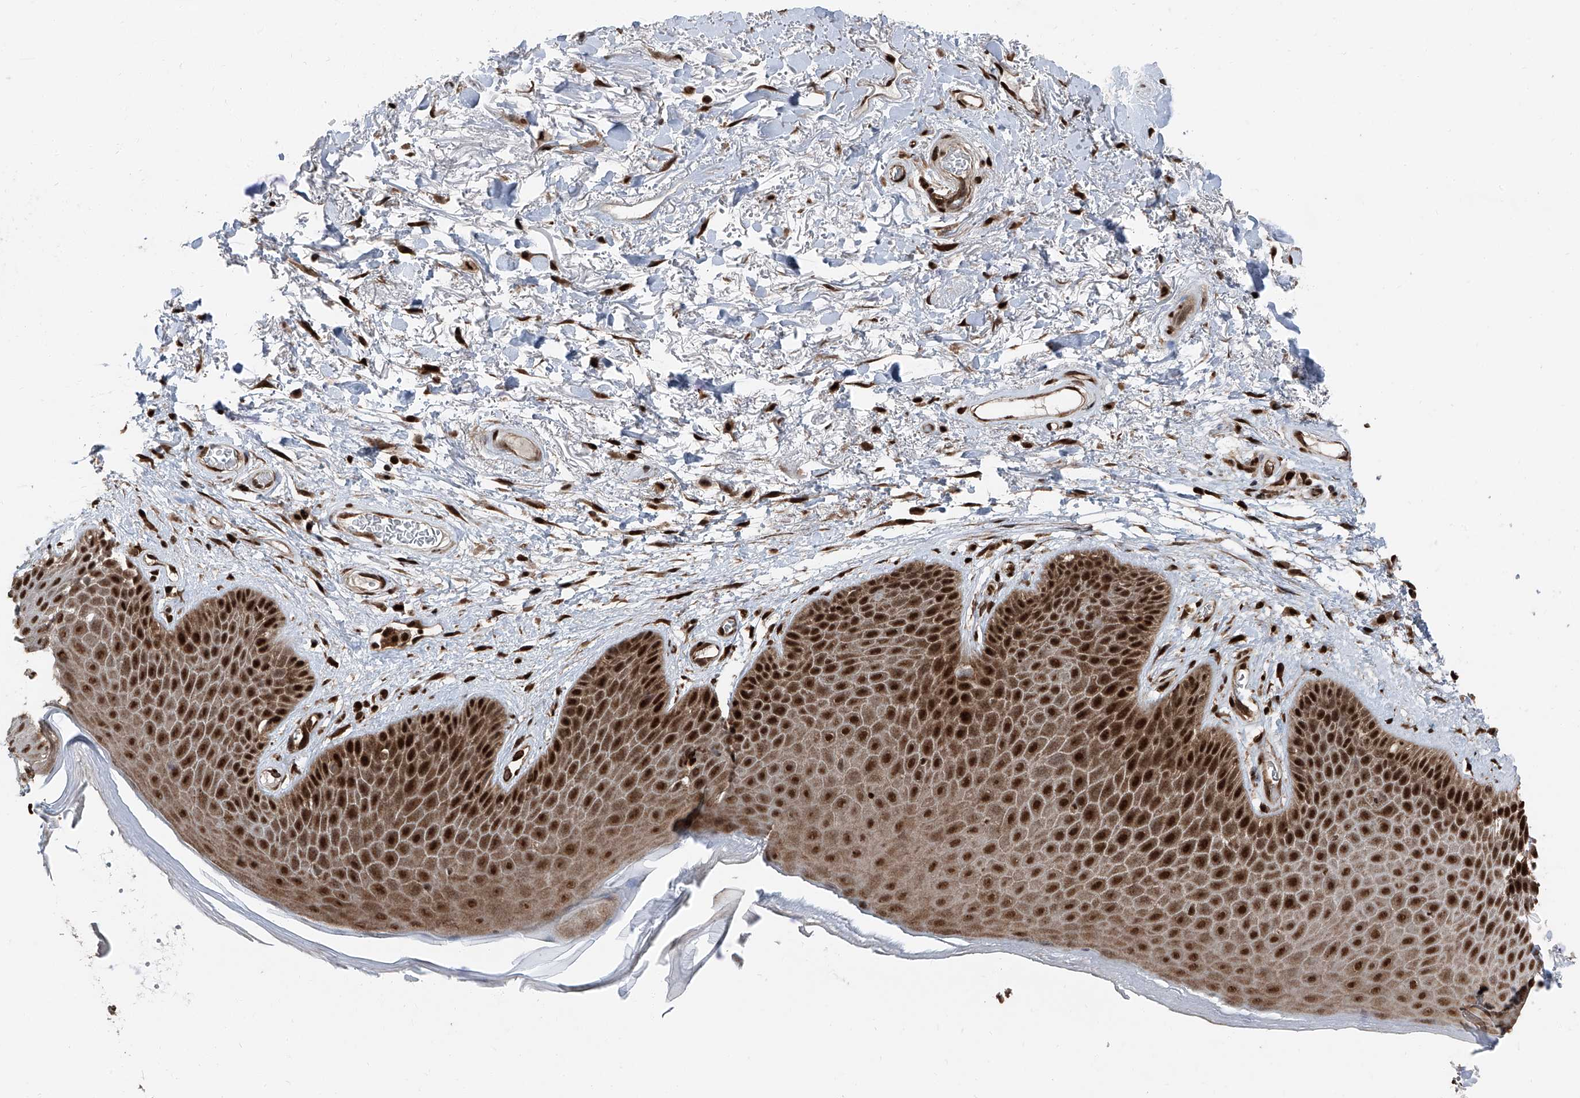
{"staining": {"intensity": "strong", "quantity": ">75%", "location": "cytoplasmic/membranous,nuclear"}, "tissue": "skin", "cell_type": "Epidermal cells", "image_type": "normal", "snomed": [{"axis": "morphology", "description": "Normal tissue, NOS"}, {"axis": "topography", "description": "Anal"}], "caption": "This is a micrograph of immunohistochemistry (IHC) staining of normal skin, which shows strong expression in the cytoplasmic/membranous,nuclear of epidermal cells.", "gene": "FKBP5", "patient": {"sex": "male", "age": 74}}